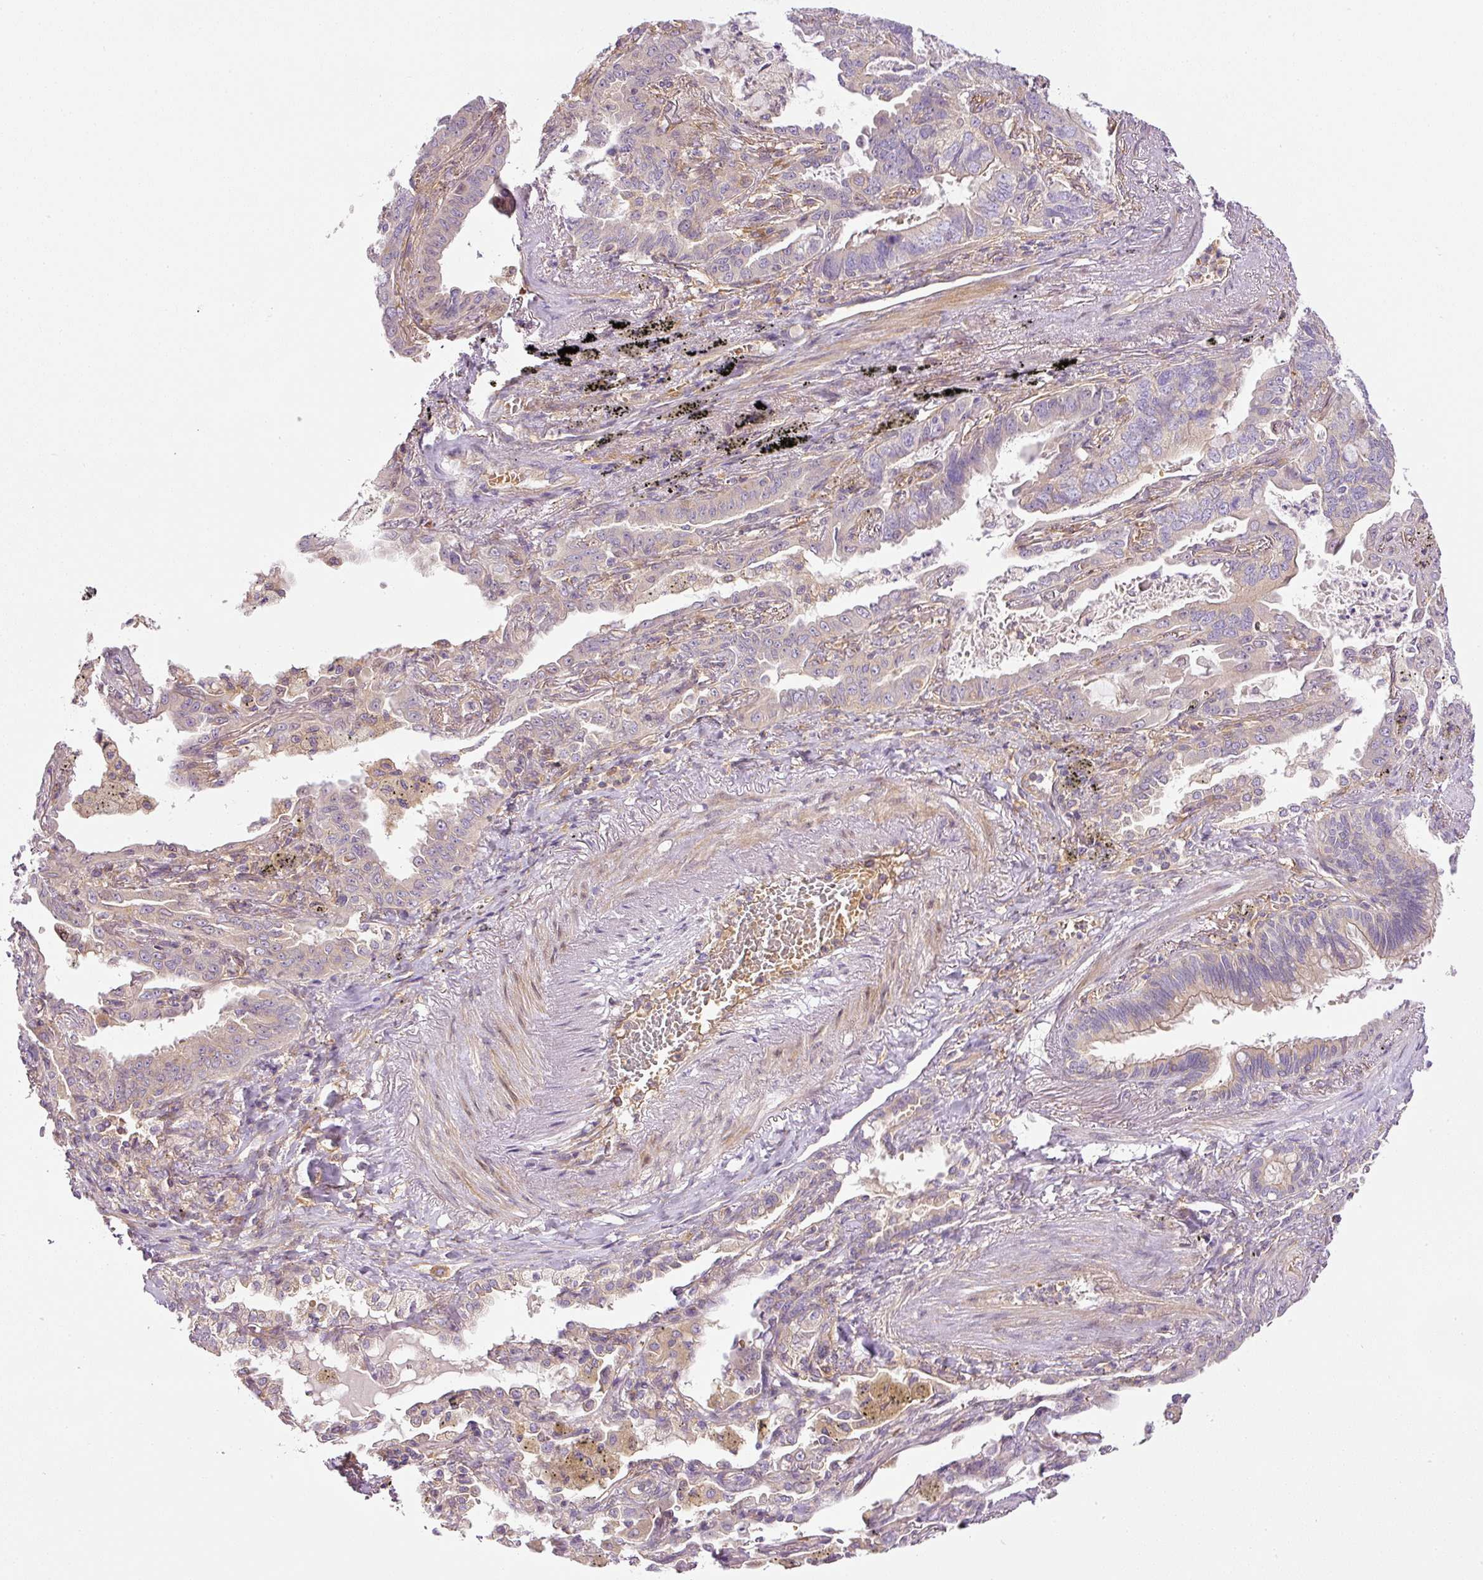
{"staining": {"intensity": "negative", "quantity": "none", "location": "none"}, "tissue": "lung cancer", "cell_type": "Tumor cells", "image_type": "cancer", "snomed": [{"axis": "morphology", "description": "Adenocarcinoma, NOS"}, {"axis": "topography", "description": "Lung"}], "caption": "Photomicrograph shows no significant protein expression in tumor cells of lung adenocarcinoma.", "gene": "TBC1D2B", "patient": {"sex": "male", "age": 67}}